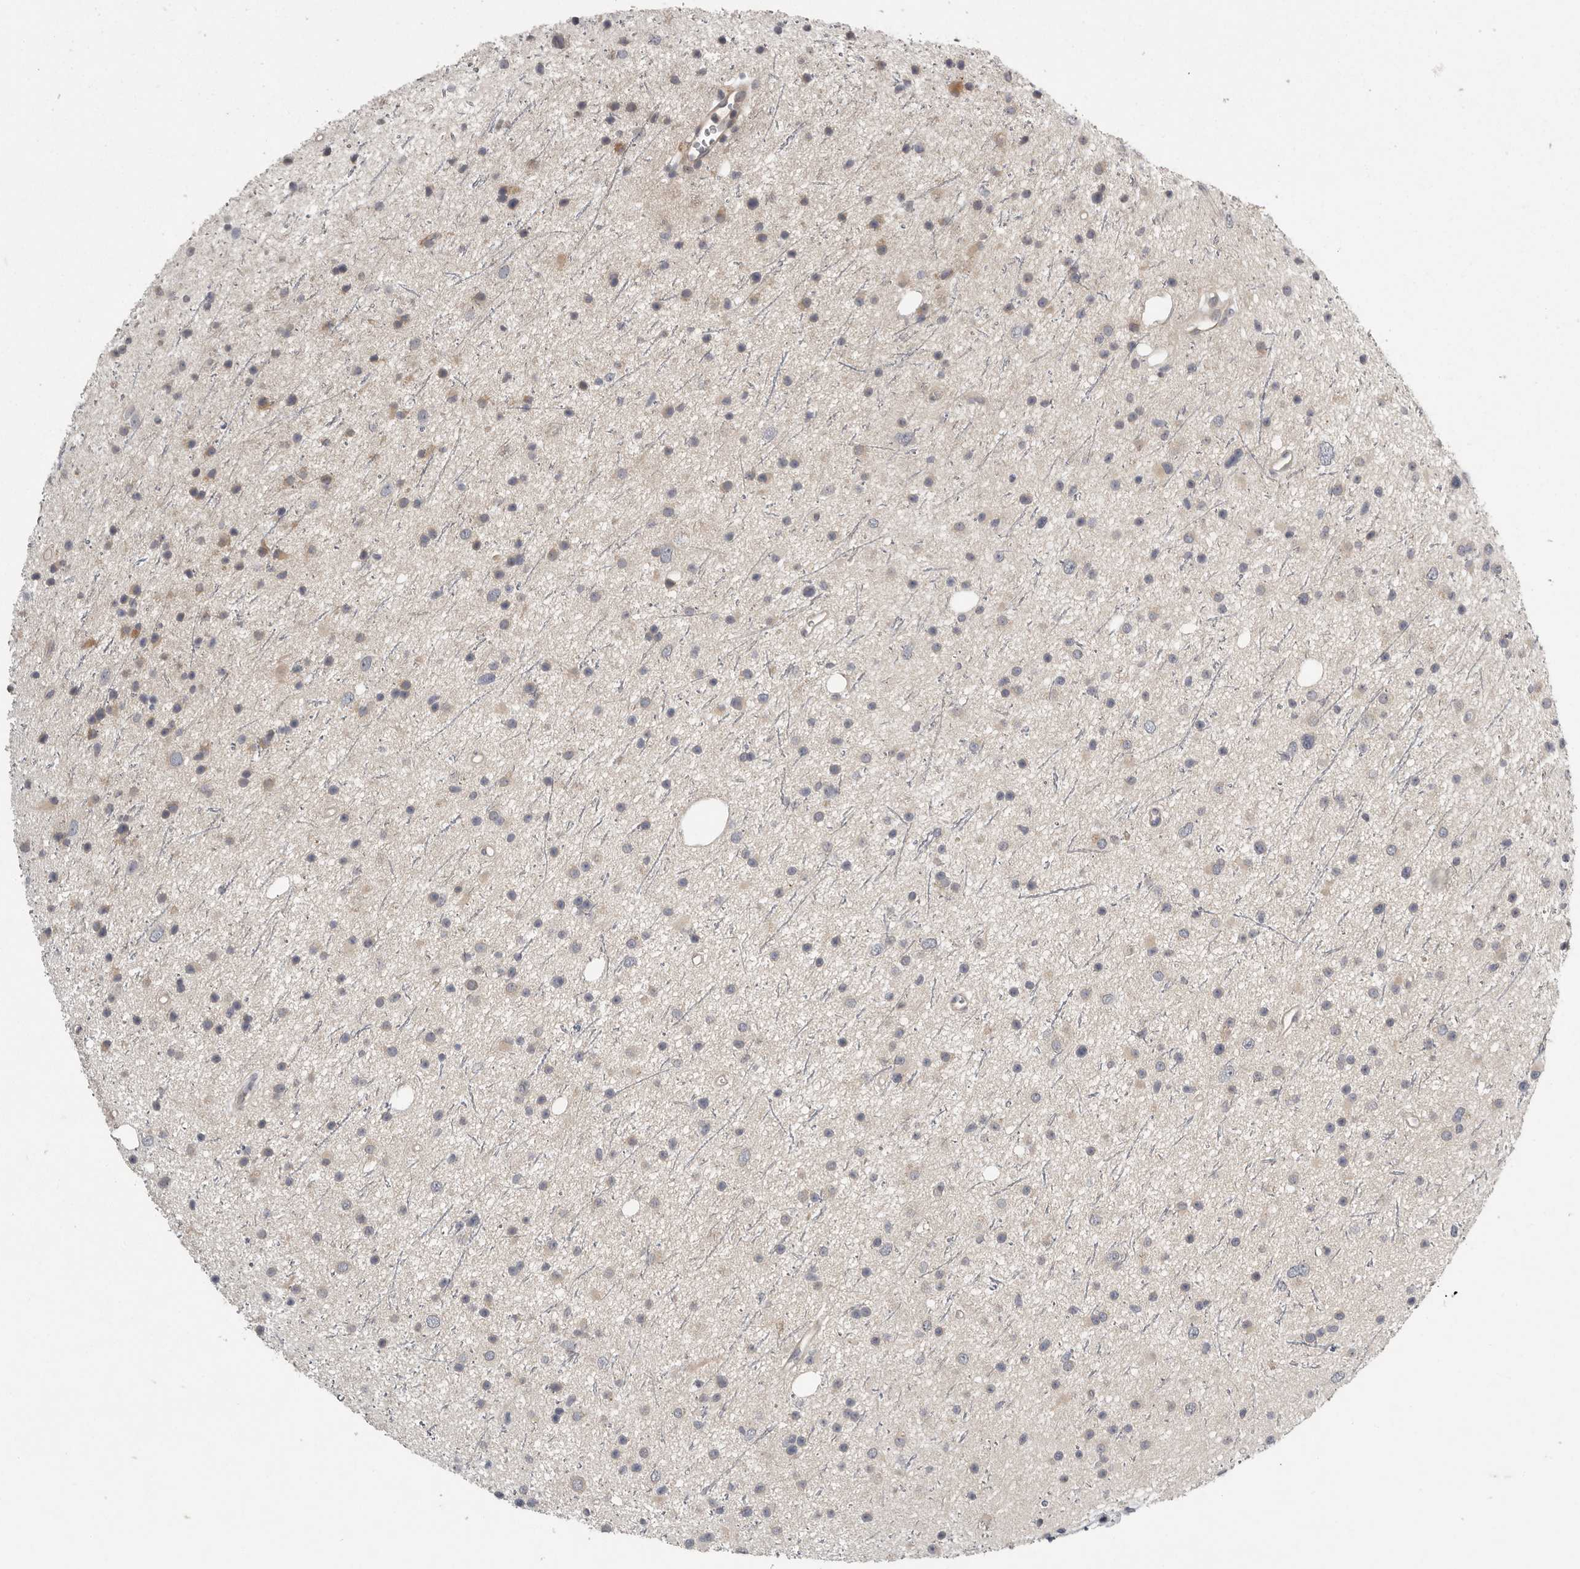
{"staining": {"intensity": "weak", "quantity": "<25%", "location": "cytoplasmic/membranous"}, "tissue": "glioma", "cell_type": "Tumor cells", "image_type": "cancer", "snomed": [{"axis": "morphology", "description": "Glioma, malignant, Low grade"}, {"axis": "topography", "description": "Cerebral cortex"}], "caption": "Immunohistochemical staining of malignant low-grade glioma shows no significant staining in tumor cells.", "gene": "RALGPS2", "patient": {"sex": "female", "age": 39}}